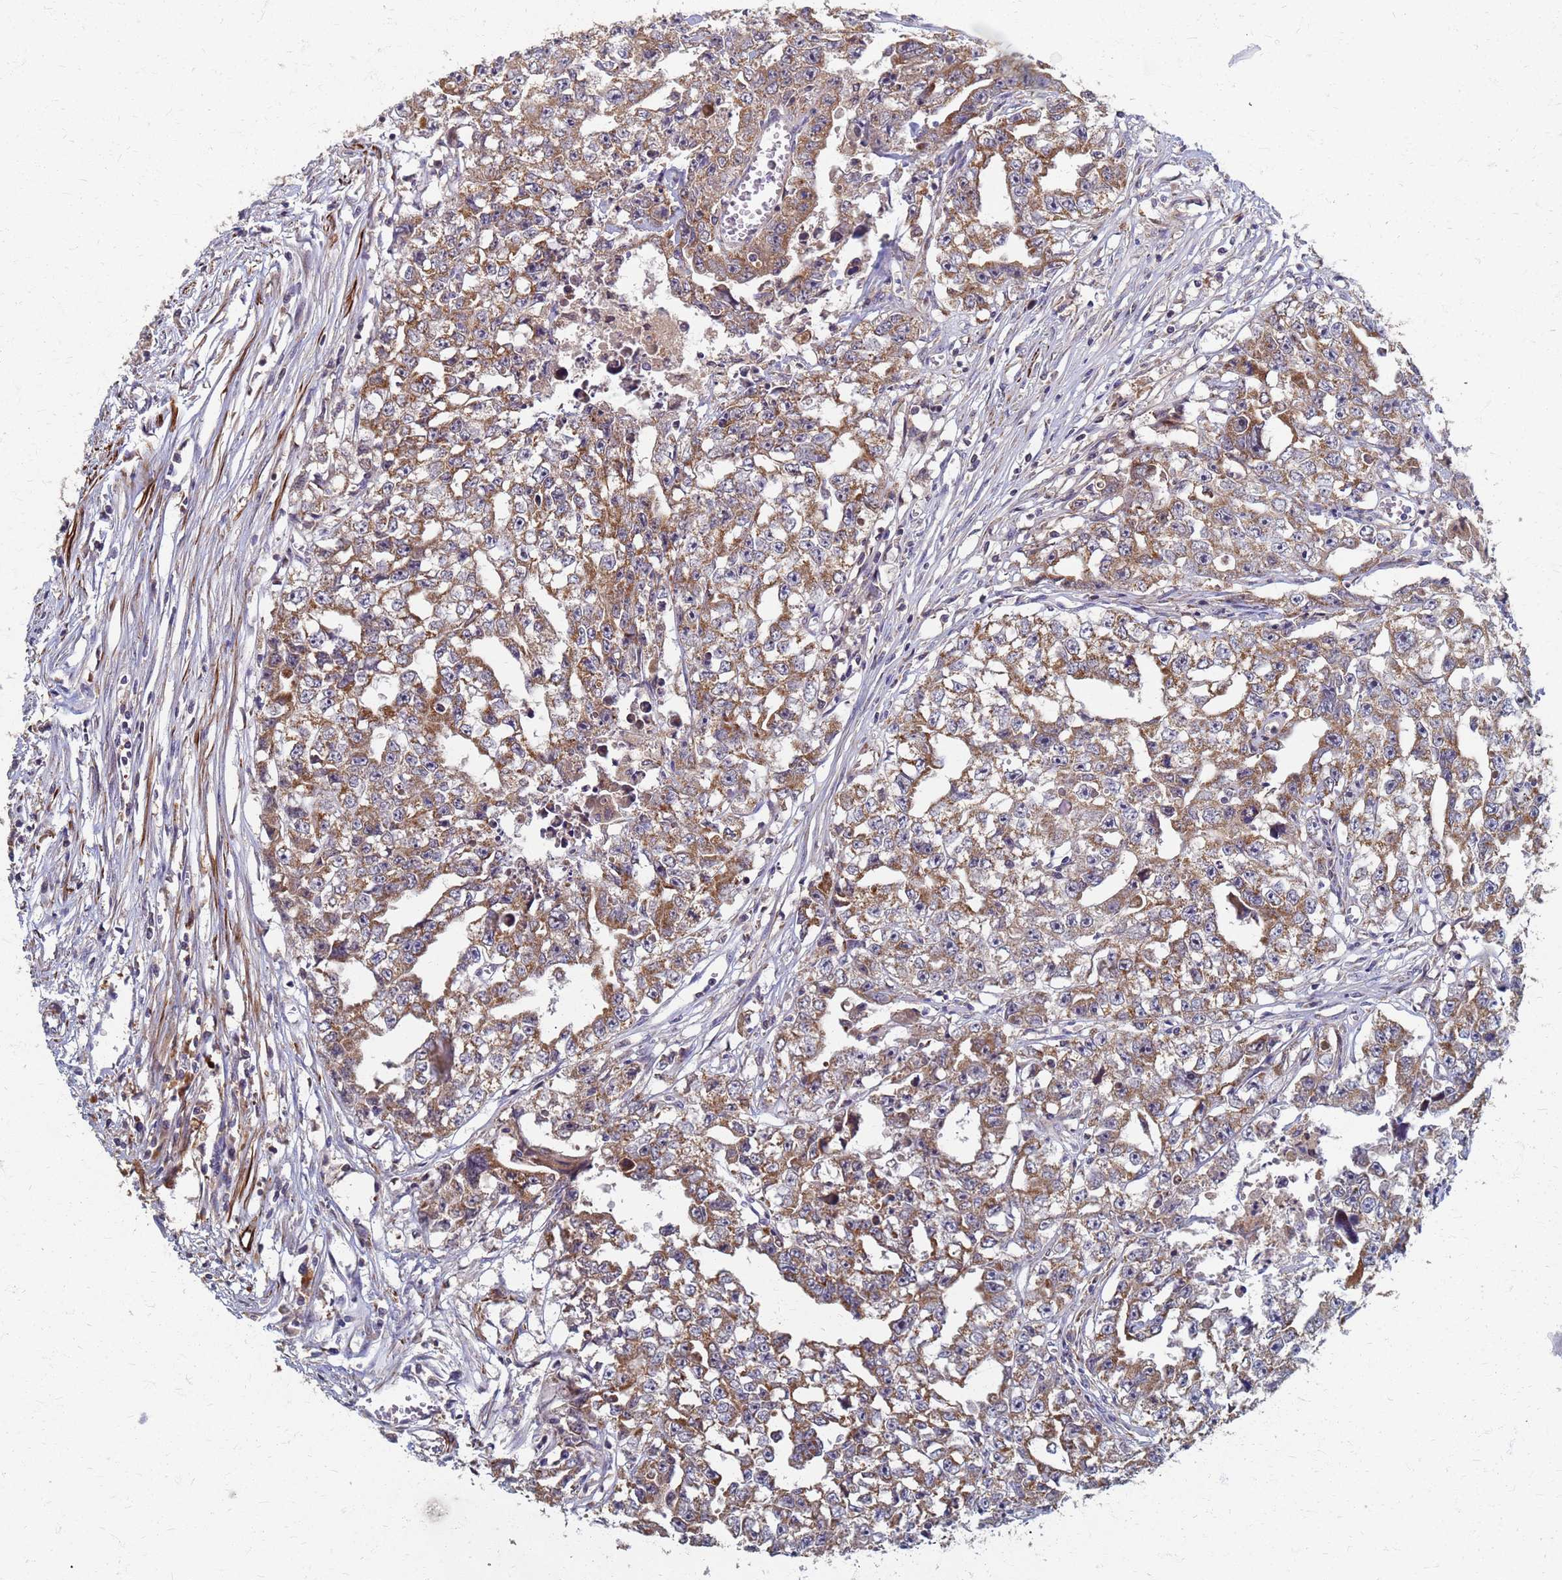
{"staining": {"intensity": "moderate", "quantity": ">75%", "location": "cytoplasmic/membranous"}, "tissue": "testis cancer", "cell_type": "Tumor cells", "image_type": "cancer", "snomed": [{"axis": "morphology", "description": "Seminoma, NOS"}, {"axis": "morphology", "description": "Carcinoma, Embryonal, NOS"}, {"axis": "topography", "description": "Testis"}], "caption": "Immunohistochemical staining of human embryonal carcinoma (testis) exhibits medium levels of moderate cytoplasmic/membranous protein staining in approximately >75% of tumor cells. (IHC, brightfield microscopy, high magnification).", "gene": "ATPAF1", "patient": {"sex": "male", "age": 43}}